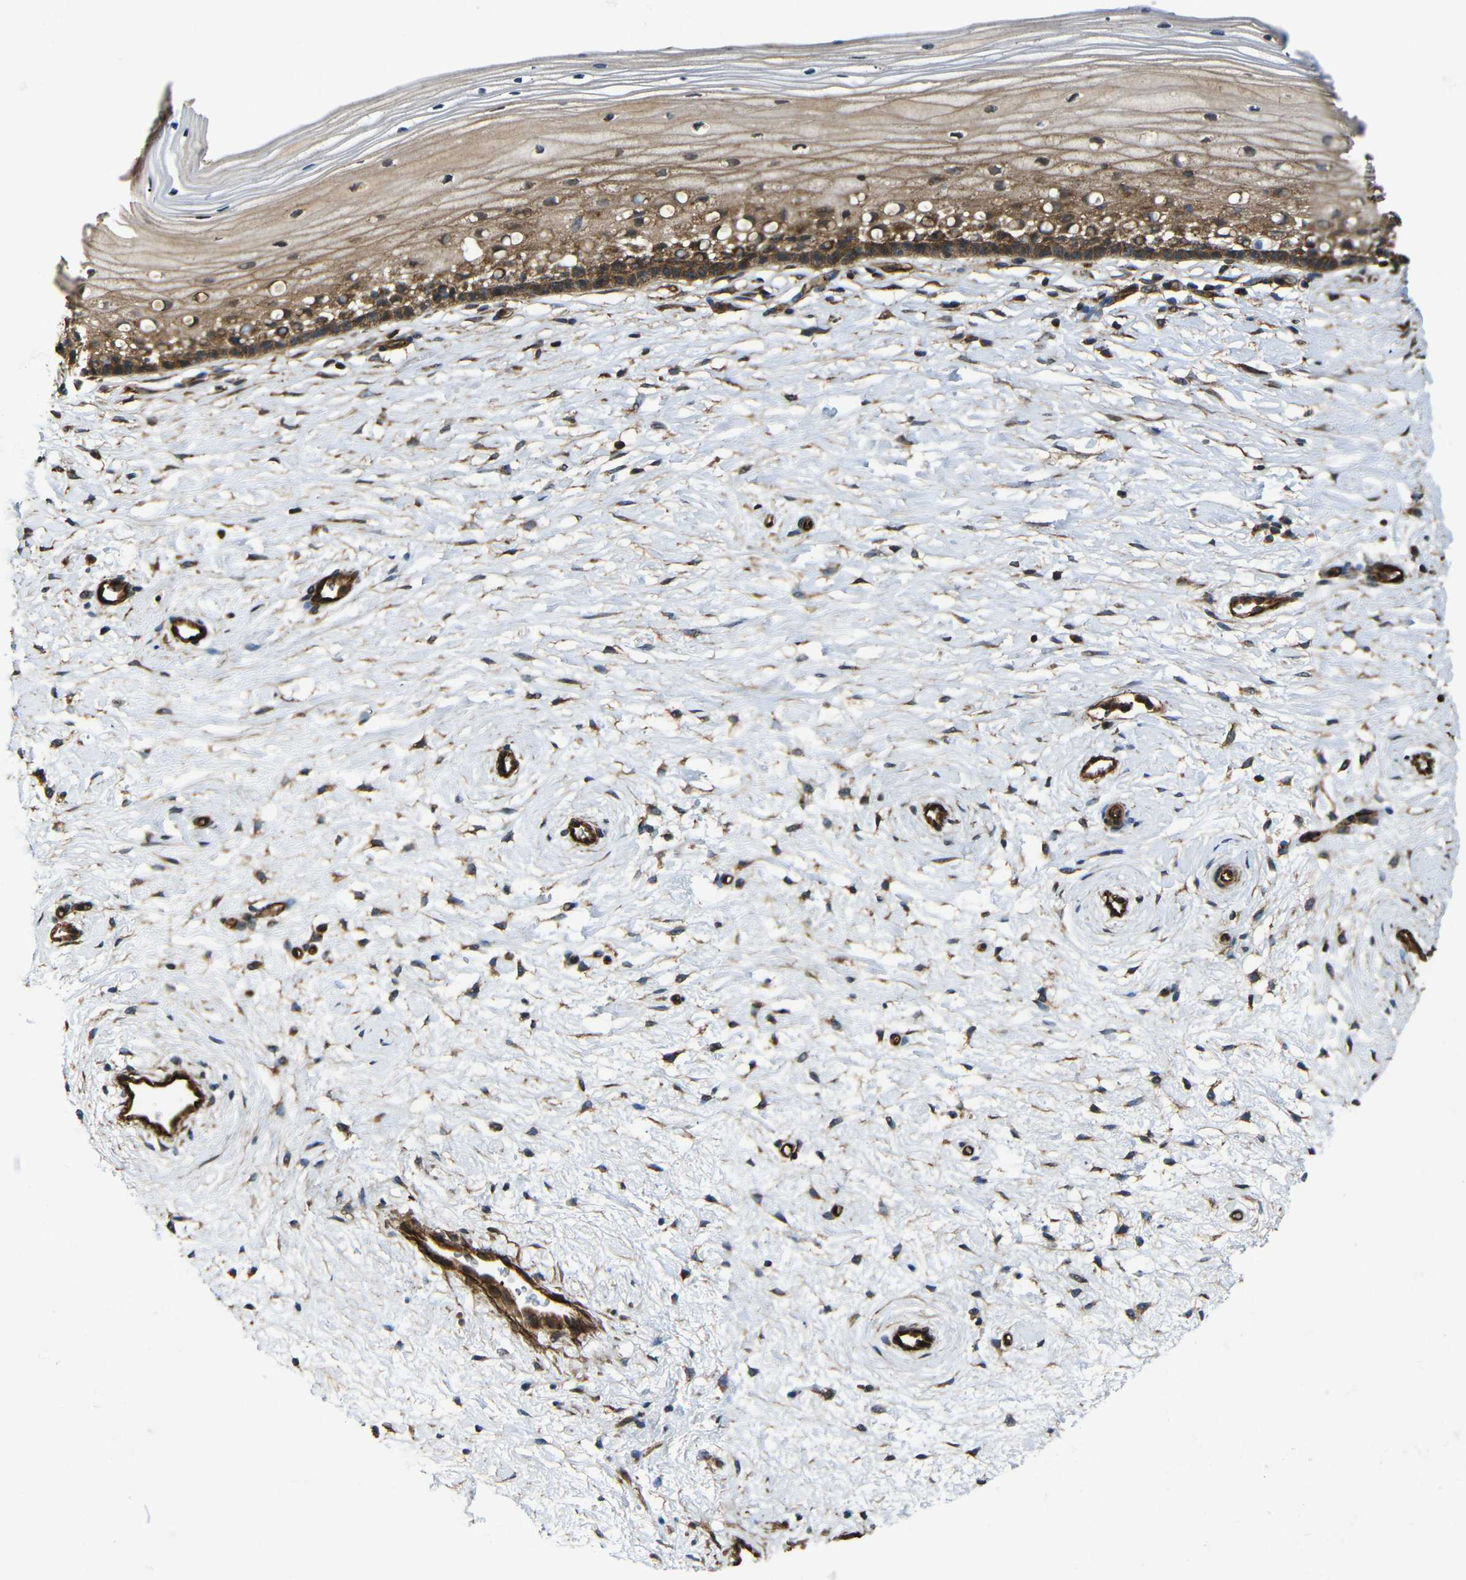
{"staining": {"intensity": "moderate", "quantity": "25%-75%", "location": "cytoplasmic/membranous"}, "tissue": "cervix", "cell_type": "Squamous epithelial cells", "image_type": "normal", "snomed": [{"axis": "morphology", "description": "Normal tissue, NOS"}, {"axis": "topography", "description": "Cervix"}], "caption": "A high-resolution micrograph shows immunohistochemistry (IHC) staining of unremarkable cervix, which exhibits moderate cytoplasmic/membranous positivity in approximately 25%-75% of squamous epithelial cells. (IHC, brightfield microscopy, high magnification).", "gene": "PTCH1", "patient": {"sex": "female", "age": 39}}